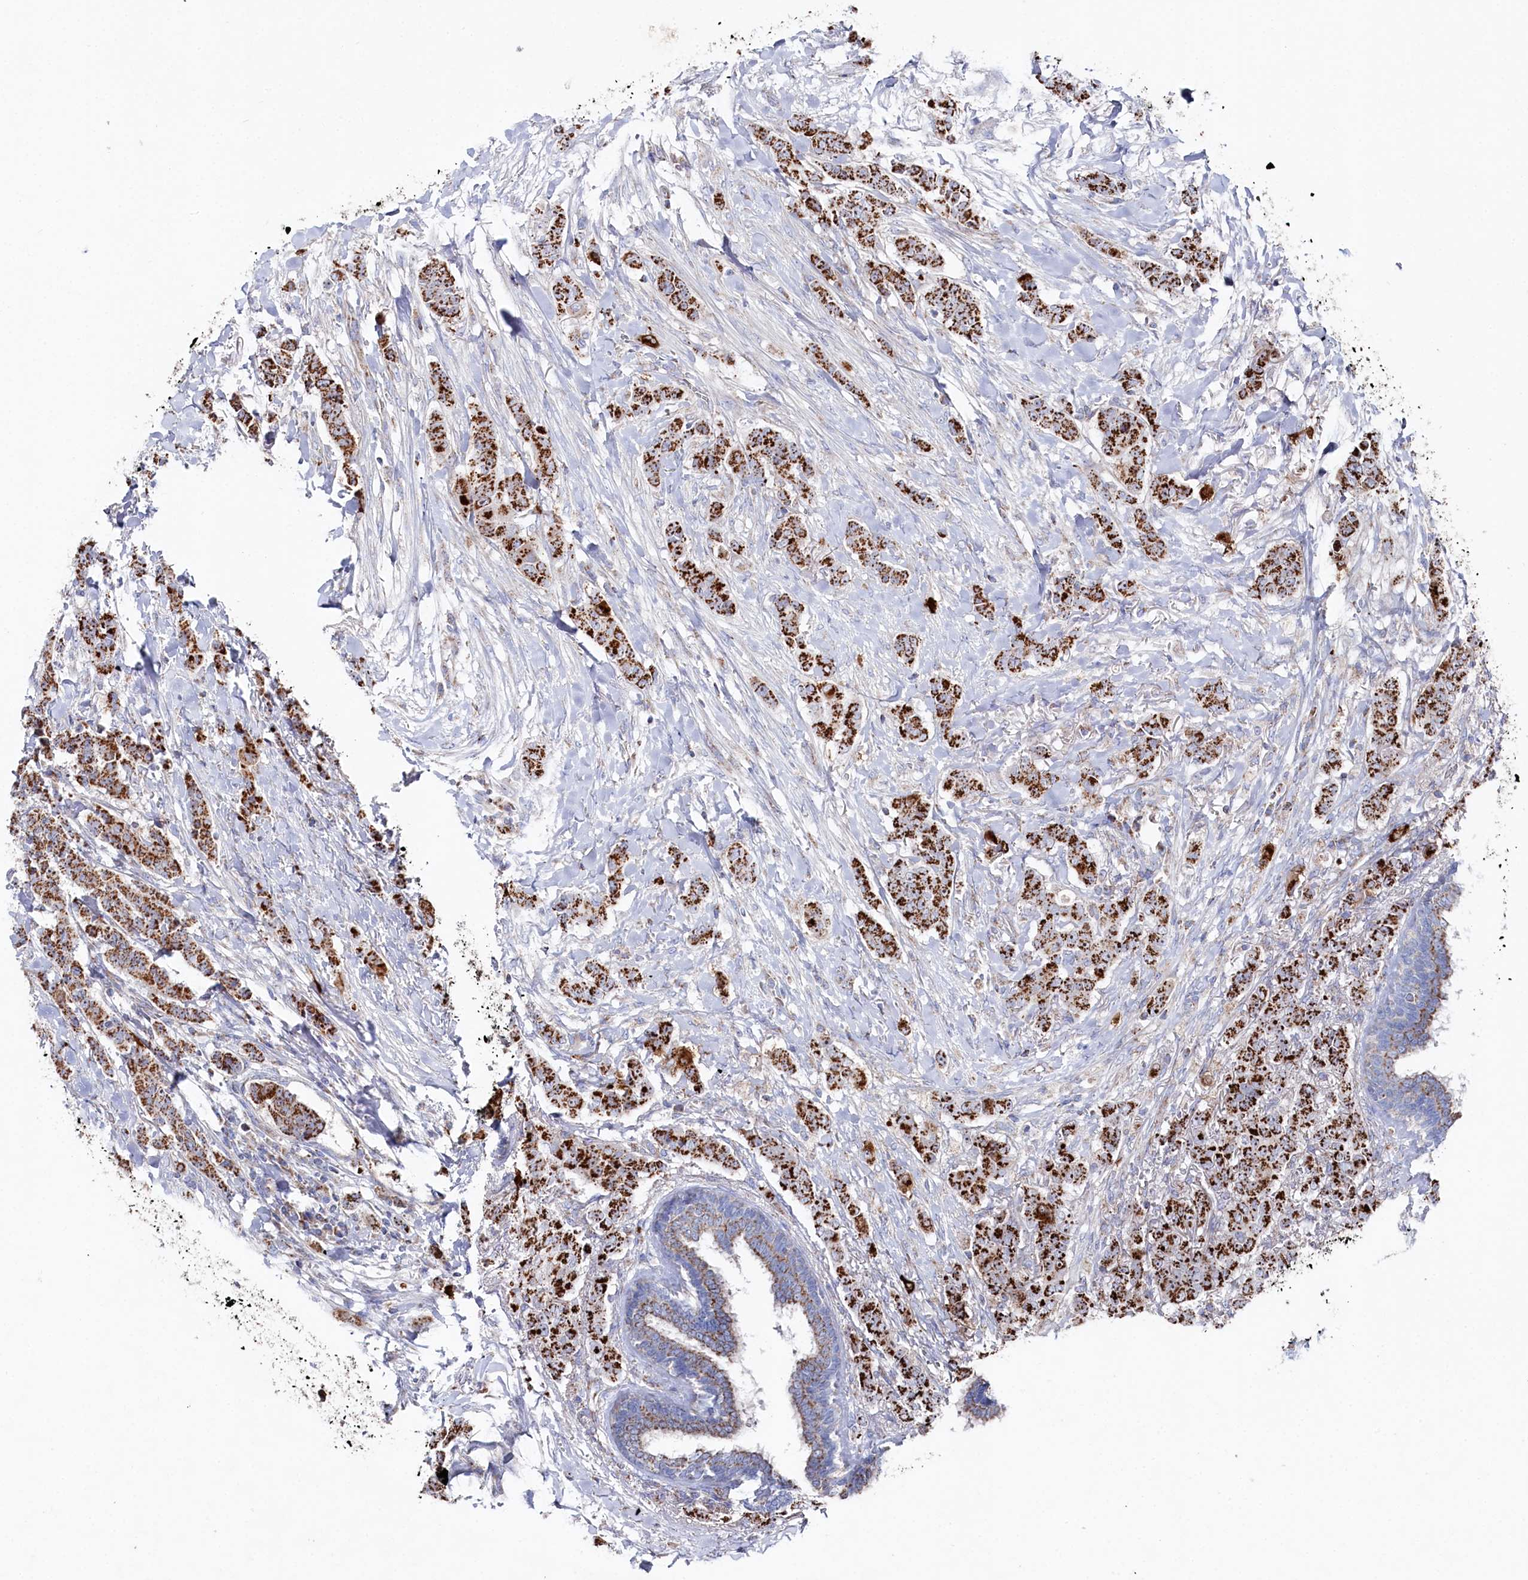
{"staining": {"intensity": "strong", "quantity": ">75%", "location": "cytoplasmic/membranous"}, "tissue": "breast cancer", "cell_type": "Tumor cells", "image_type": "cancer", "snomed": [{"axis": "morphology", "description": "Duct carcinoma"}, {"axis": "topography", "description": "Breast"}], "caption": "This is a histology image of immunohistochemistry (IHC) staining of breast cancer, which shows strong positivity in the cytoplasmic/membranous of tumor cells.", "gene": "GLS2", "patient": {"sex": "female", "age": 40}}